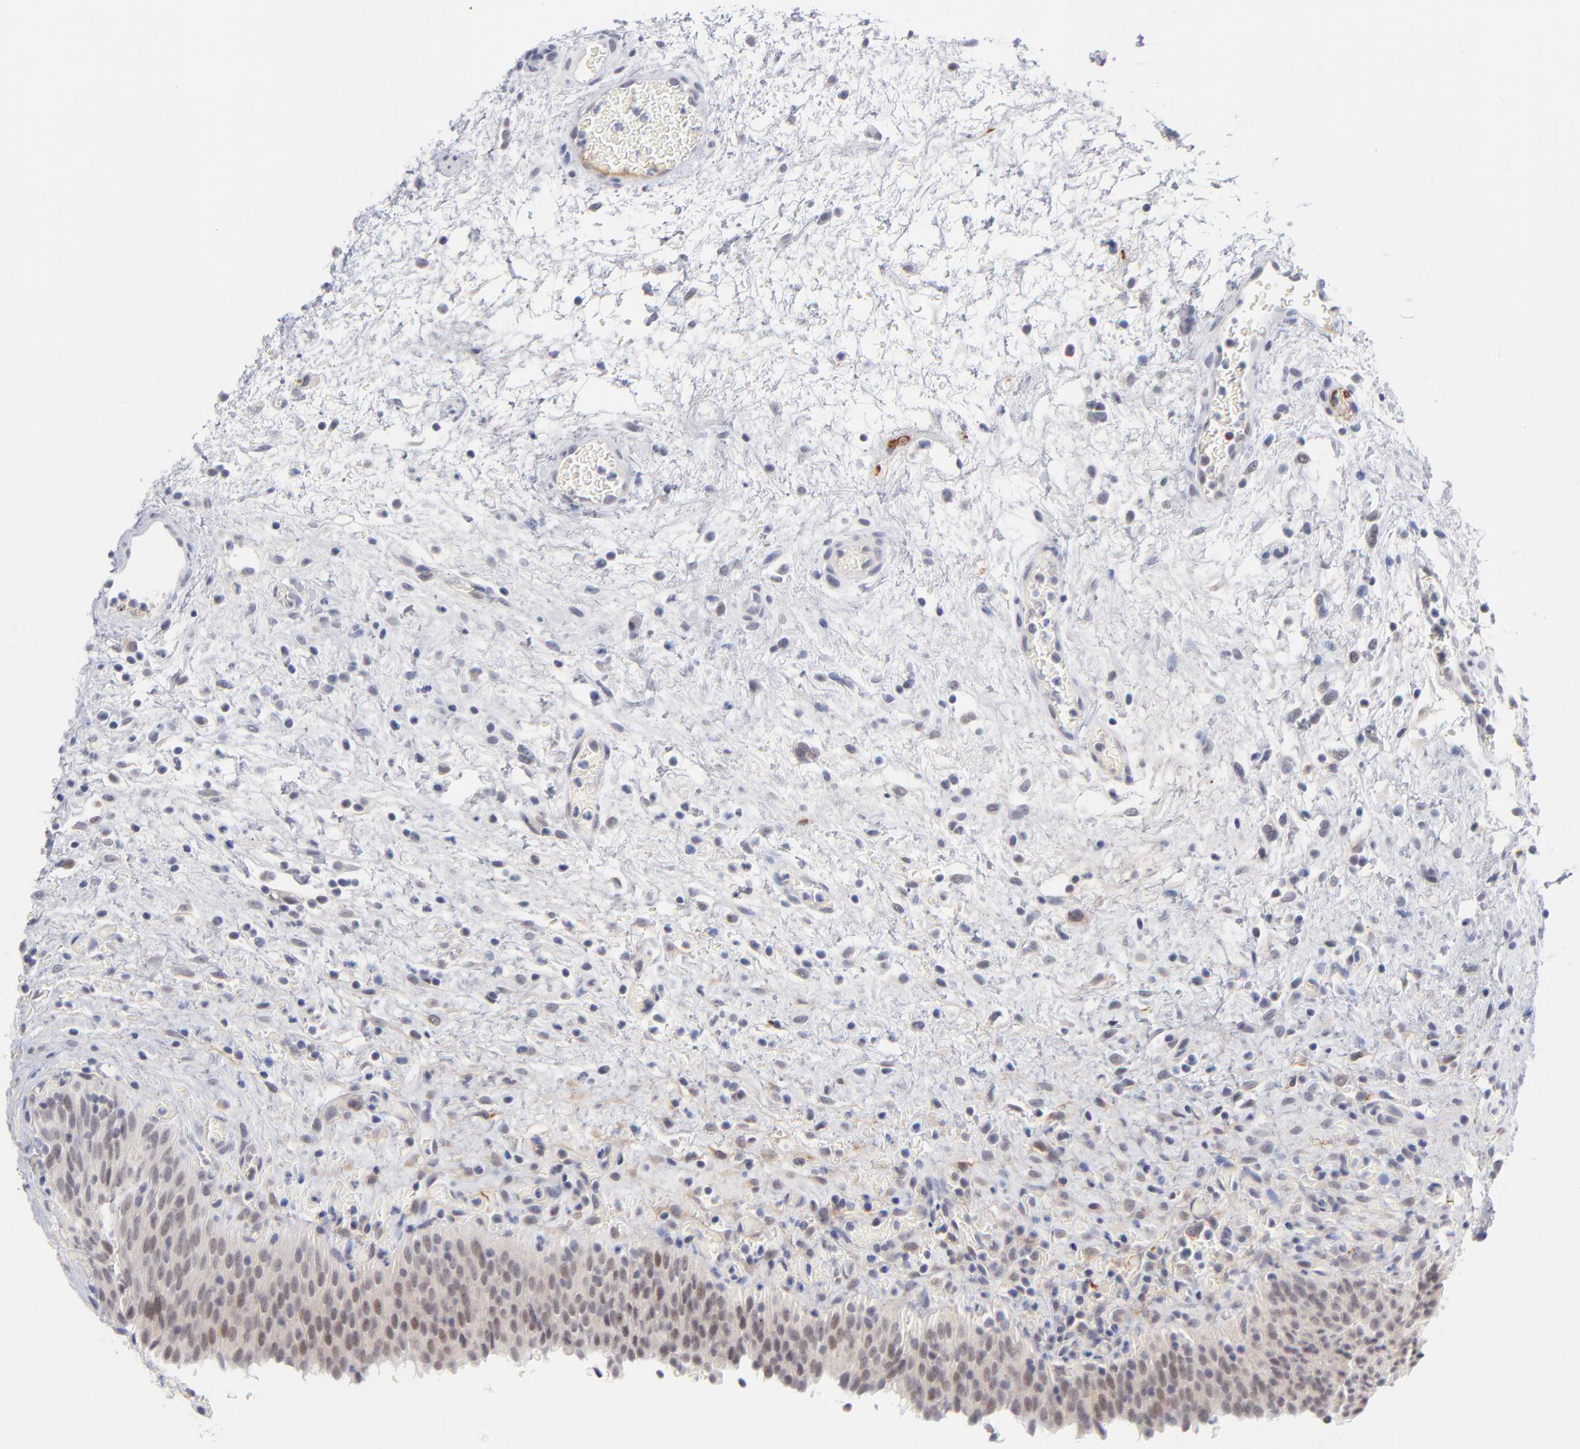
{"staining": {"intensity": "weak", "quantity": "<25%", "location": "nuclear"}, "tissue": "urinary bladder", "cell_type": "Urothelial cells", "image_type": "normal", "snomed": [{"axis": "morphology", "description": "Normal tissue, NOS"}, {"axis": "topography", "description": "Urinary bladder"}], "caption": "Histopathology image shows no protein staining in urothelial cells of normal urinary bladder. (Brightfield microscopy of DAB immunohistochemistry (IHC) at high magnification).", "gene": "WSB1", "patient": {"sex": "male", "age": 51}}